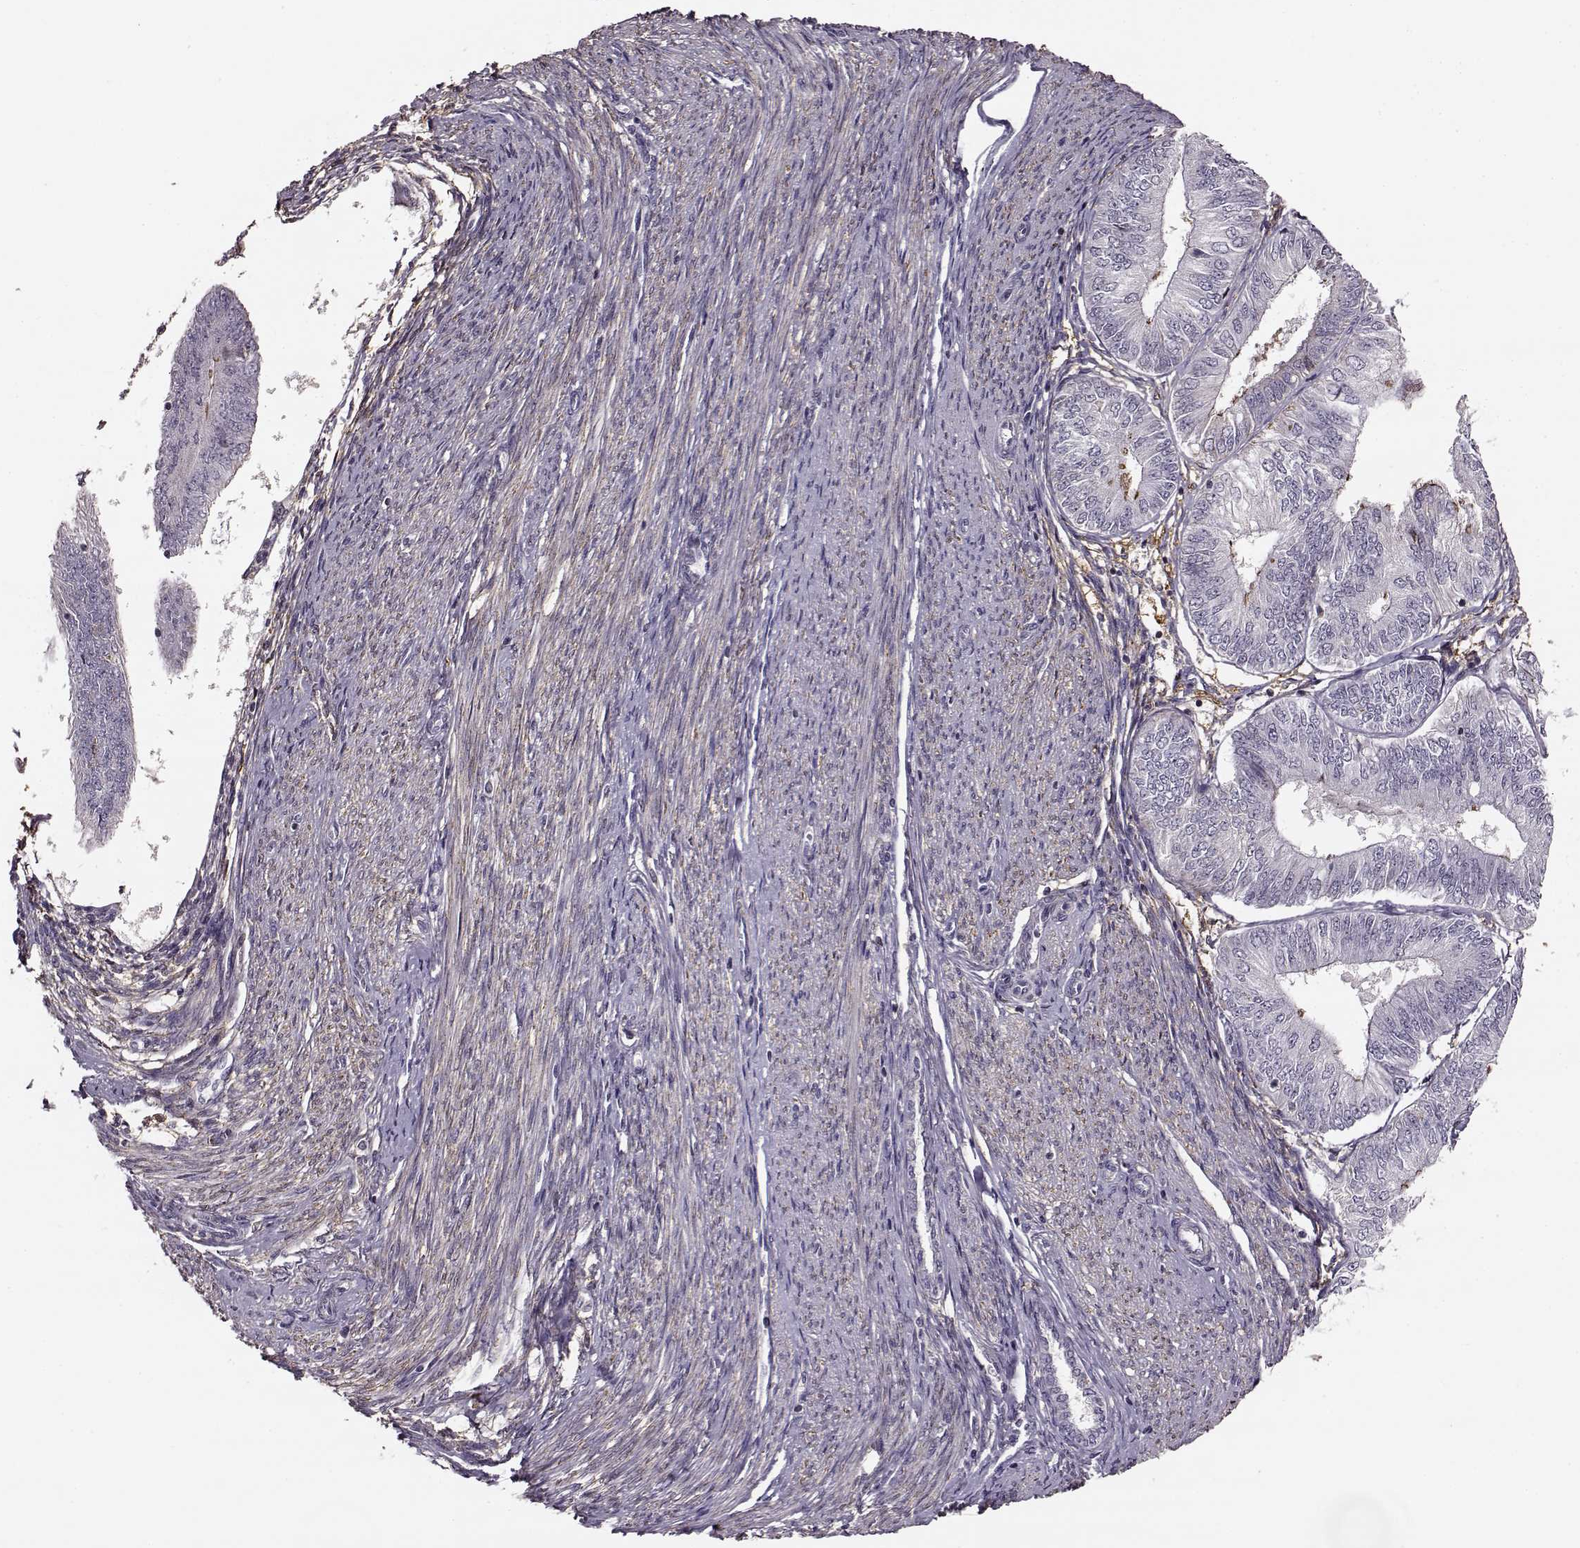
{"staining": {"intensity": "negative", "quantity": "none", "location": "none"}, "tissue": "endometrial cancer", "cell_type": "Tumor cells", "image_type": "cancer", "snomed": [{"axis": "morphology", "description": "Adenocarcinoma, NOS"}, {"axis": "topography", "description": "Endometrium"}], "caption": "An immunohistochemistry photomicrograph of endometrial cancer (adenocarcinoma) is shown. There is no staining in tumor cells of endometrial cancer (adenocarcinoma).", "gene": "MFSD1", "patient": {"sex": "female", "age": 58}}